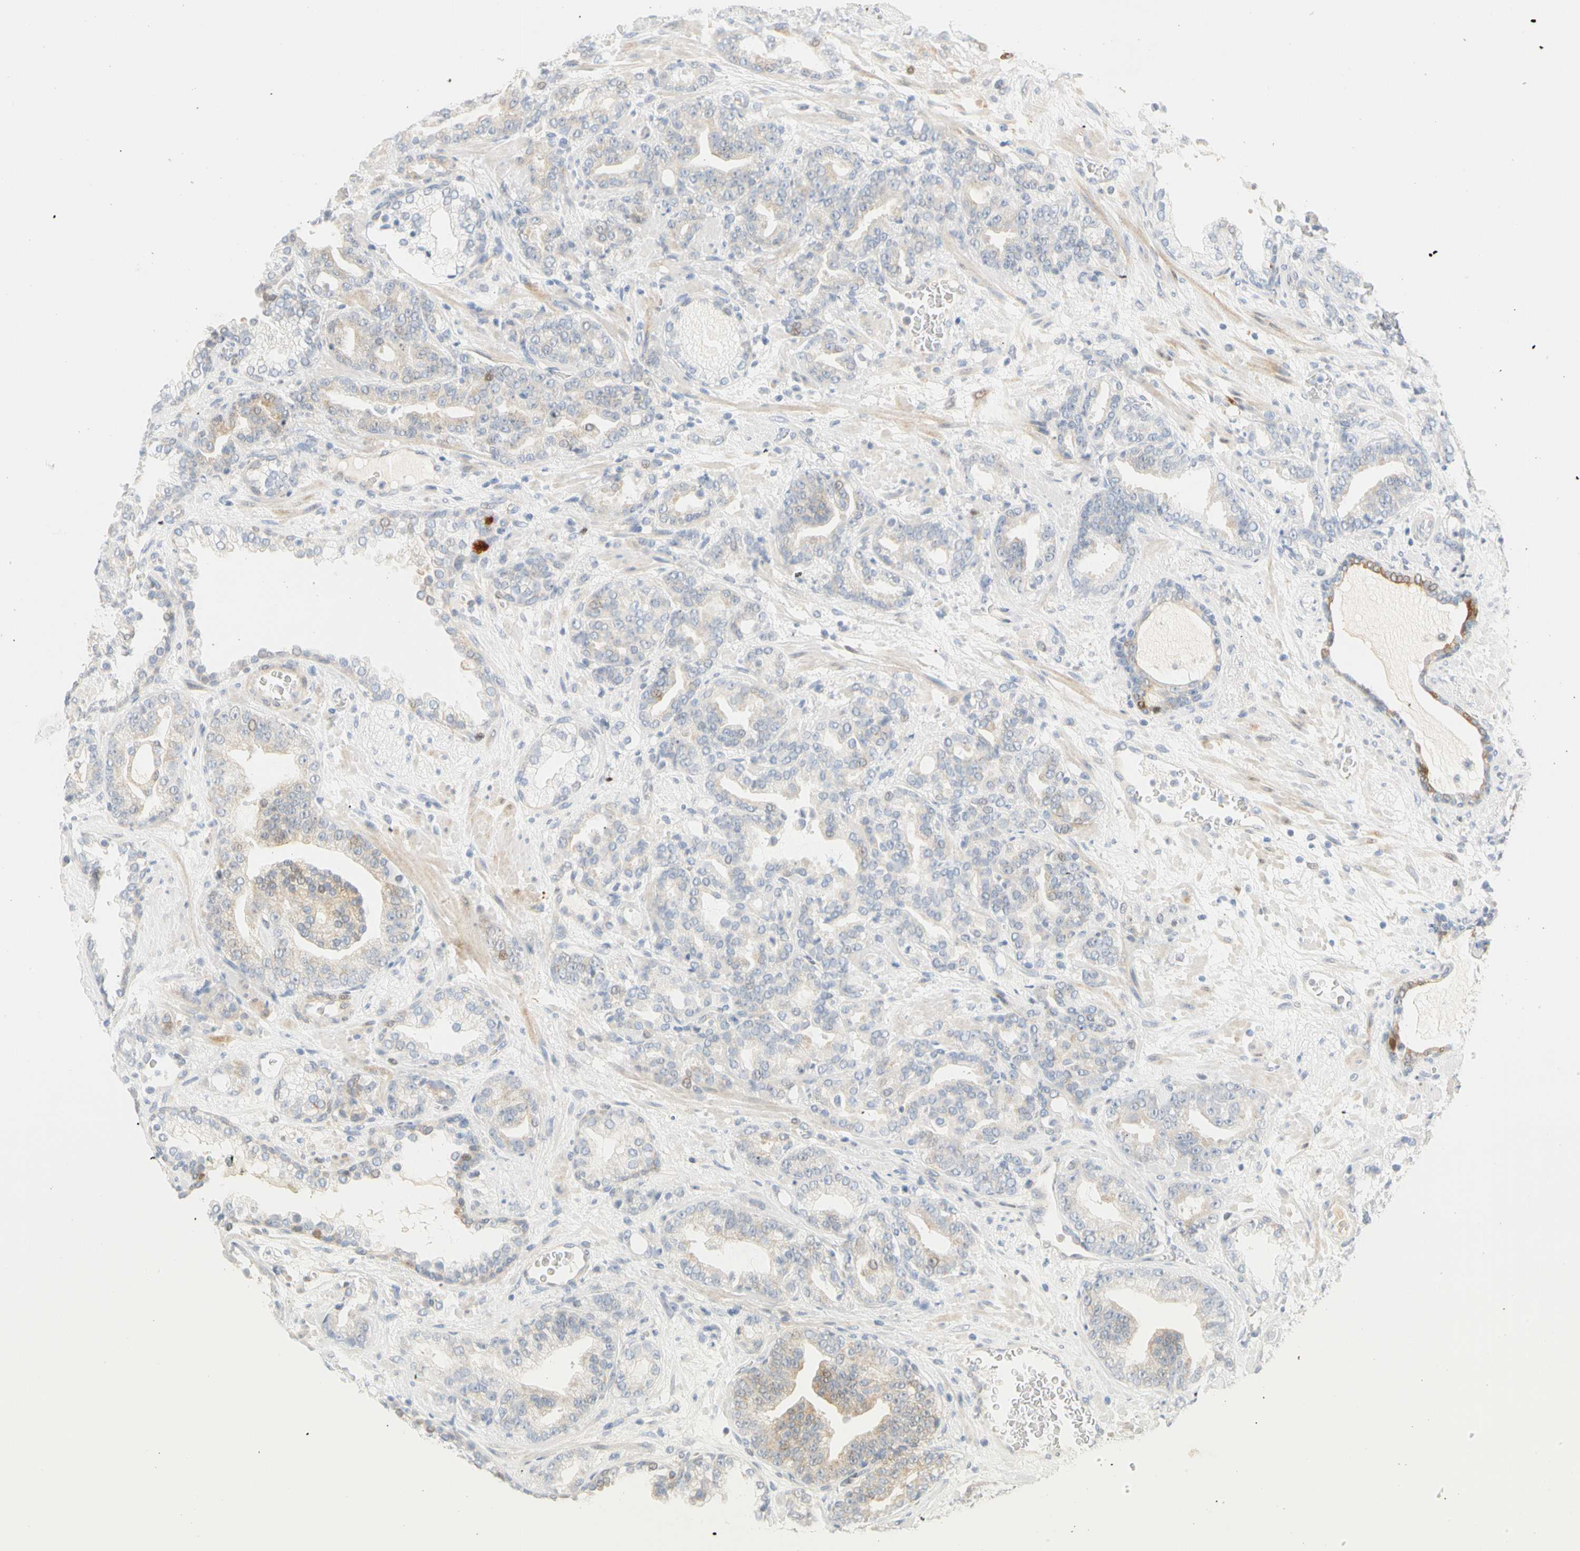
{"staining": {"intensity": "moderate", "quantity": "<25%", "location": "cytoplasmic/membranous,nuclear"}, "tissue": "prostate cancer", "cell_type": "Tumor cells", "image_type": "cancer", "snomed": [{"axis": "morphology", "description": "Adenocarcinoma, Low grade"}, {"axis": "topography", "description": "Prostate"}], "caption": "Tumor cells demonstrate low levels of moderate cytoplasmic/membranous and nuclear positivity in about <25% of cells in adenocarcinoma (low-grade) (prostate). (brown staining indicates protein expression, while blue staining denotes nuclei).", "gene": "SELENBP1", "patient": {"sex": "male", "age": 63}}